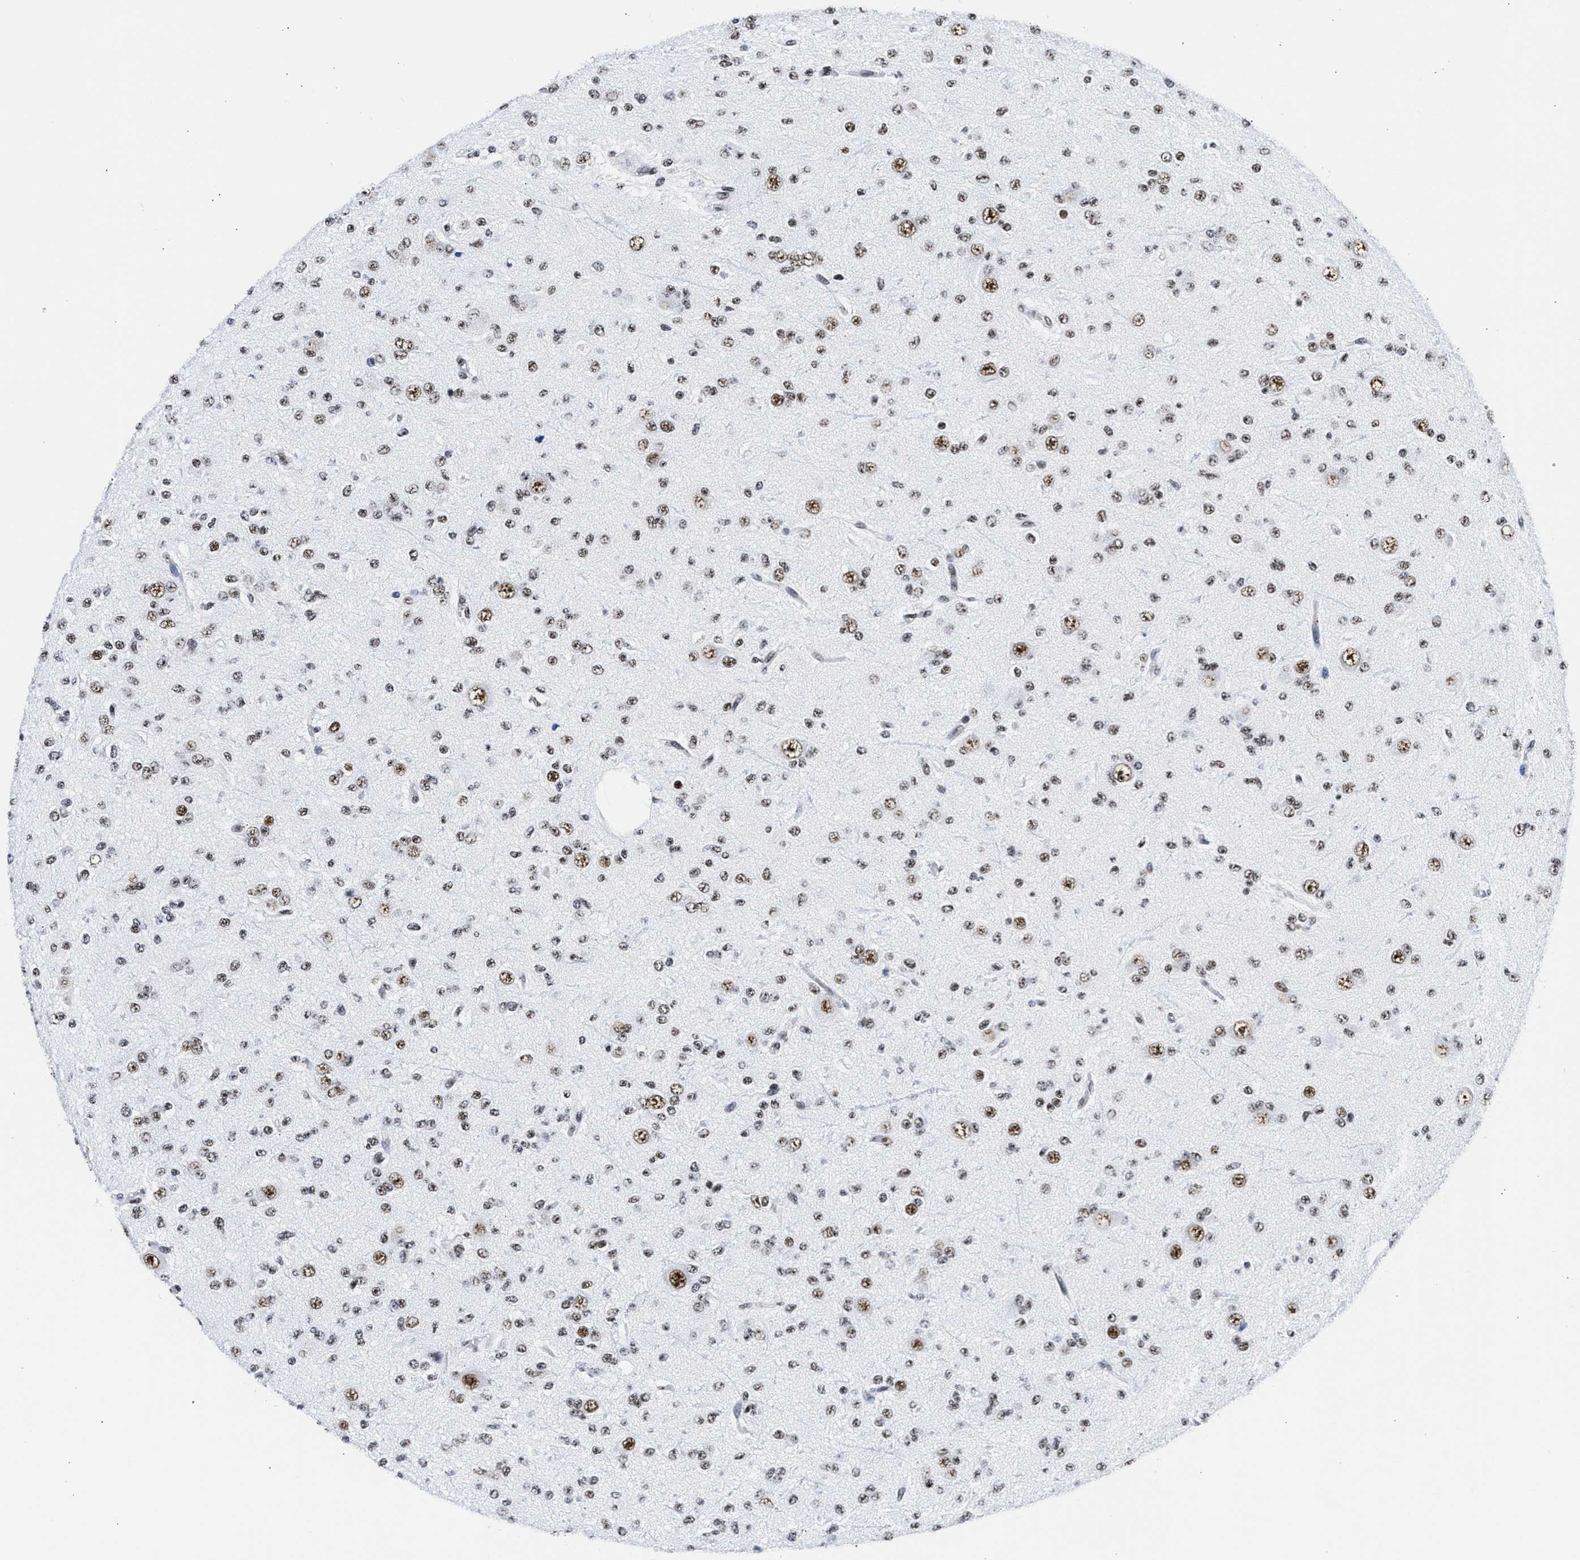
{"staining": {"intensity": "moderate", "quantity": ">75%", "location": "nuclear"}, "tissue": "glioma", "cell_type": "Tumor cells", "image_type": "cancer", "snomed": [{"axis": "morphology", "description": "Glioma, malignant, Low grade"}, {"axis": "topography", "description": "Brain"}], "caption": "DAB immunohistochemical staining of human low-grade glioma (malignant) exhibits moderate nuclear protein expression in approximately >75% of tumor cells.", "gene": "RBM8A", "patient": {"sex": "male", "age": 38}}